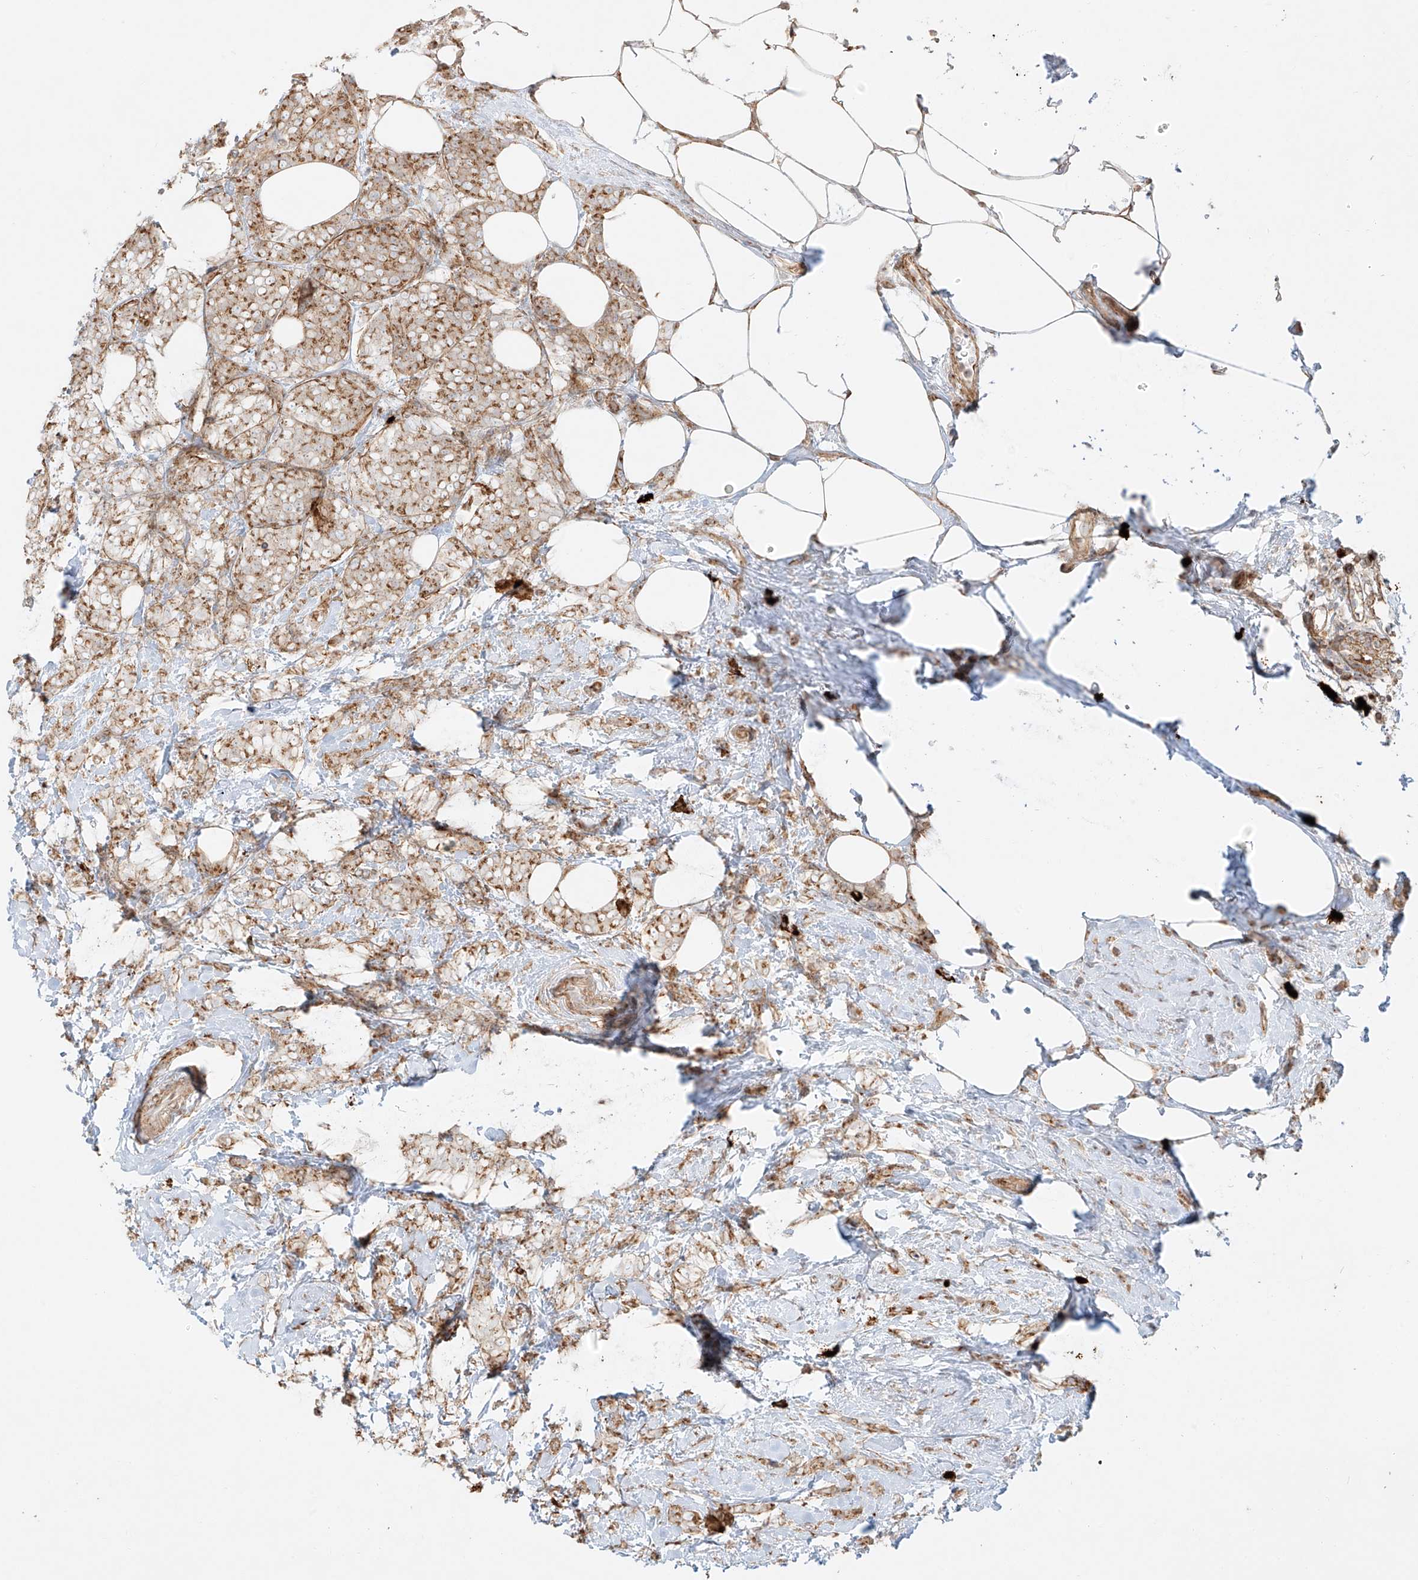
{"staining": {"intensity": "moderate", "quantity": ">75%", "location": "cytoplasmic/membranous"}, "tissue": "breast cancer", "cell_type": "Tumor cells", "image_type": "cancer", "snomed": [{"axis": "morphology", "description": "Lobular carcinoma"}, {"axis": "topography", "description": "Breast"}], "caption": "IHC of human lobular carcinoma (breast) demonstrates medium levels of moderate cytoplasmic/membranous positivity in about >75% of tumor cells.", "gene": "ZNF287", "patient": {"sex": "female", "age": 58}}